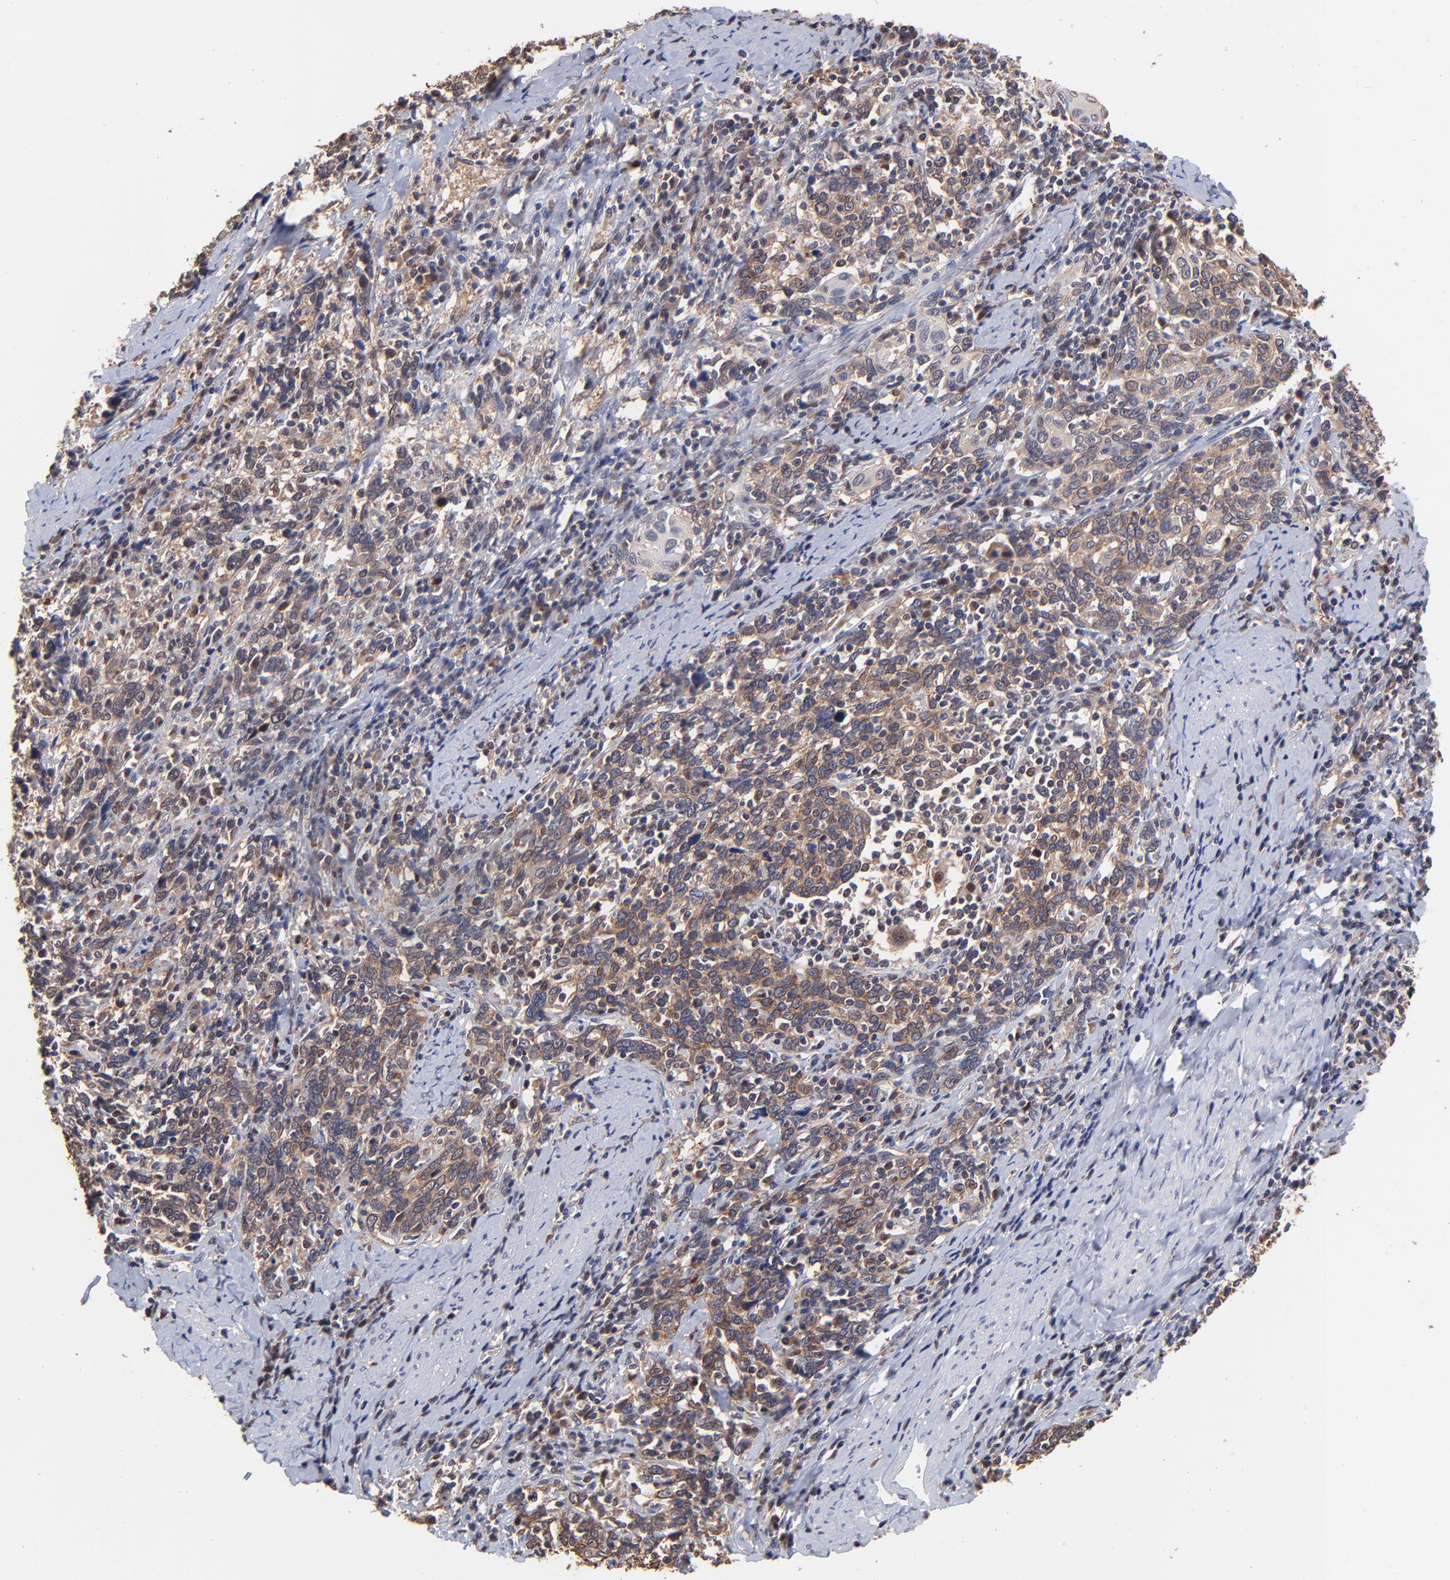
{"staining": {"intensity": "strong", "quantity": ">75%", "location": "cytoplasmic/membranous"}, "tissue": "cervical cancer", "cell_type": "Tumor cells", "image_type": "cancer", "snomed": [{"axis": "morphology", "description": "Squamous cell carcinoma, NOS"}, {"axis": "topography", "description": "Cervix"}], "caption": "IHC image of cervical squamous cell carcinoma stained for a protein (brown), which demonstrates high levels of strong cytoplasmic/membranous expression in about >75% of tumor cells.", "gene": "PSMA6", "patient": {"sex": "female", "age": 41}}